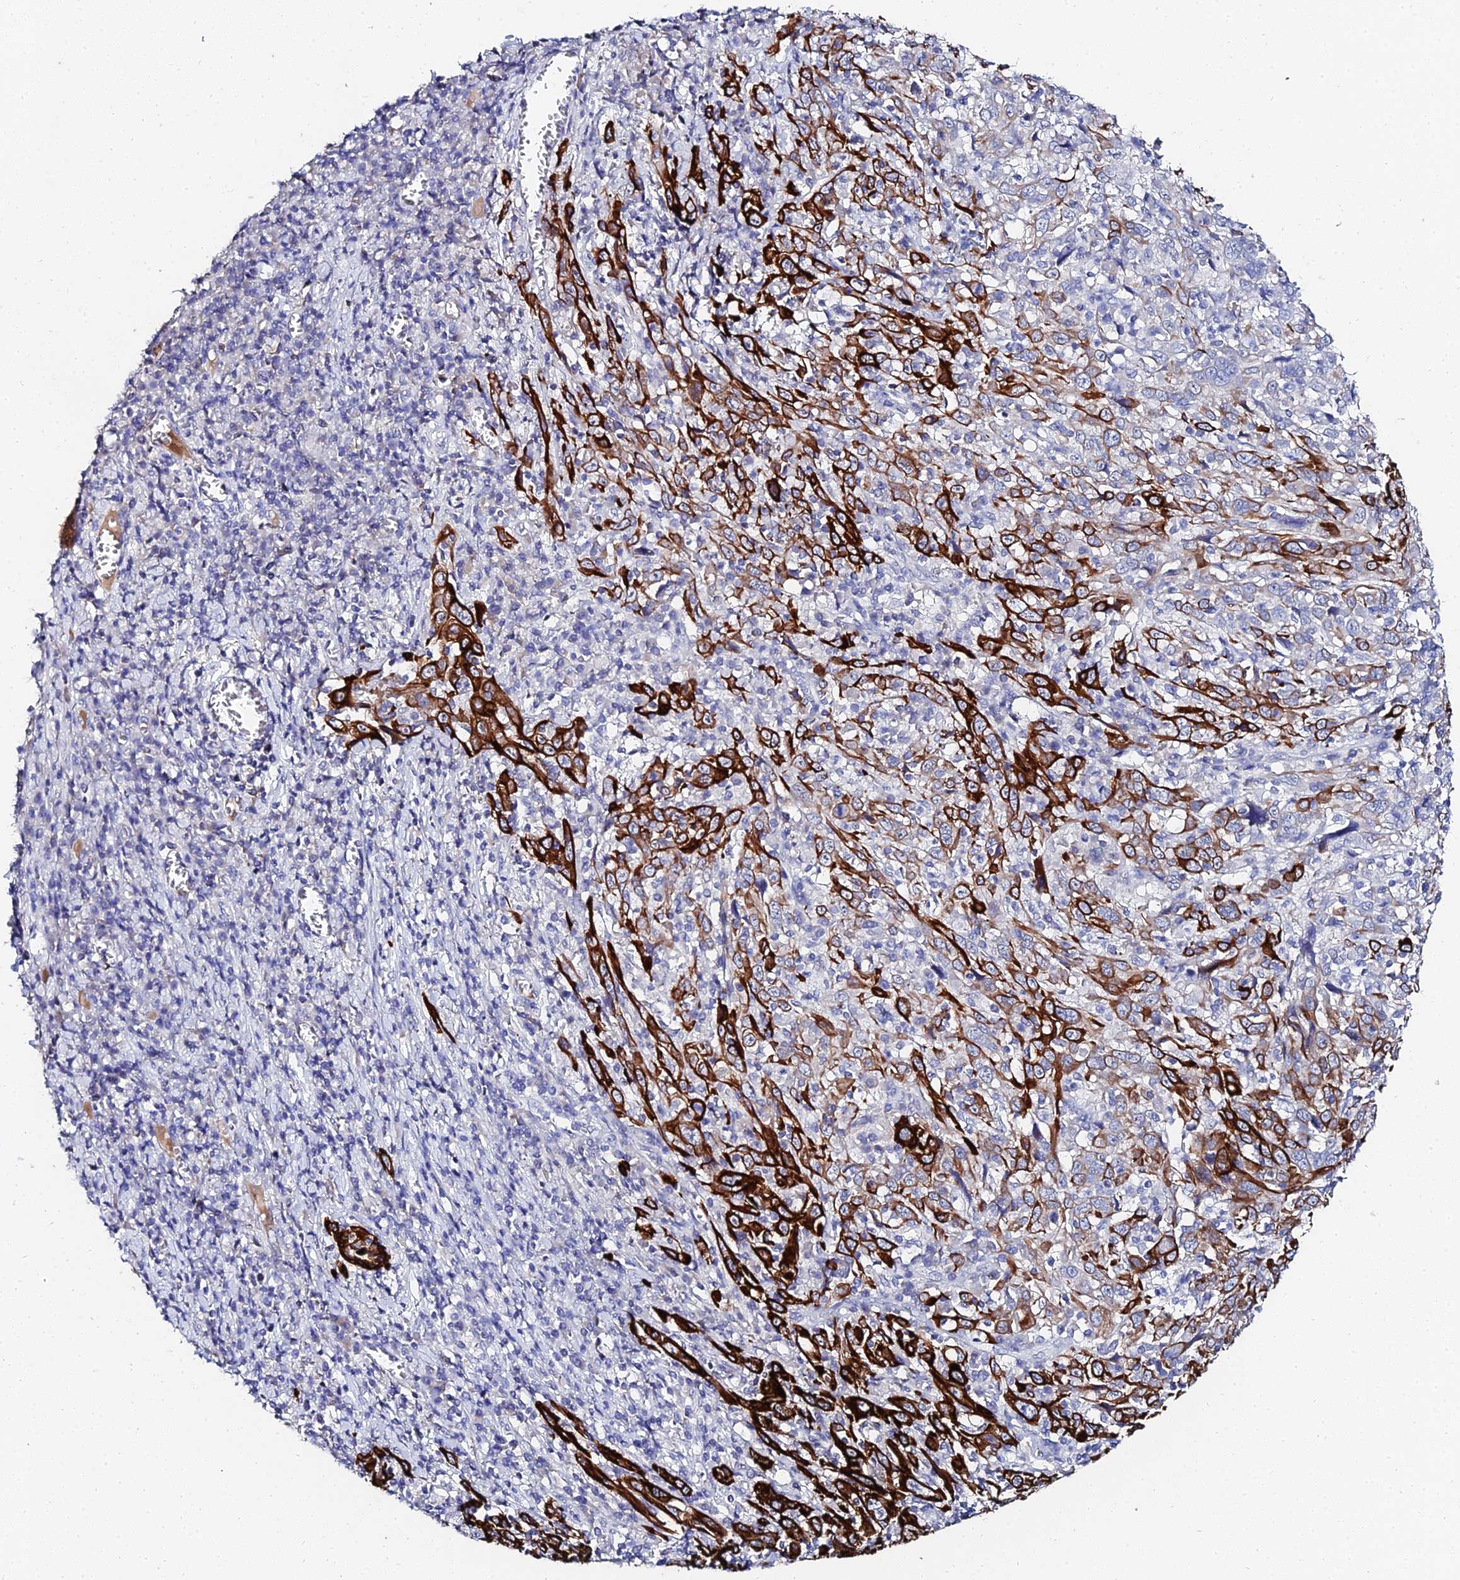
{"staining": {"intensity": "strong", "quantity": "25%-75%", "location": "cytoplasmic/membranous"}, "tissue": "cervical cancer", "cell_type": "Tumor cells", "image_type": "cancer", "snomed": [{"axis": "morphology", "description": "Squamous cell carcinoma, NOS"}, {"axis": "topography", "description": "Cervix"}], "caption": "Protein staining of squamous cell carcinoma (cervical) tissue exhibits strong cytoplasmic/membranous staining in approximately 25%-75% of tumor cells.", "gene": "KRT17", "patient": {"sex": "female", "age": 46}}